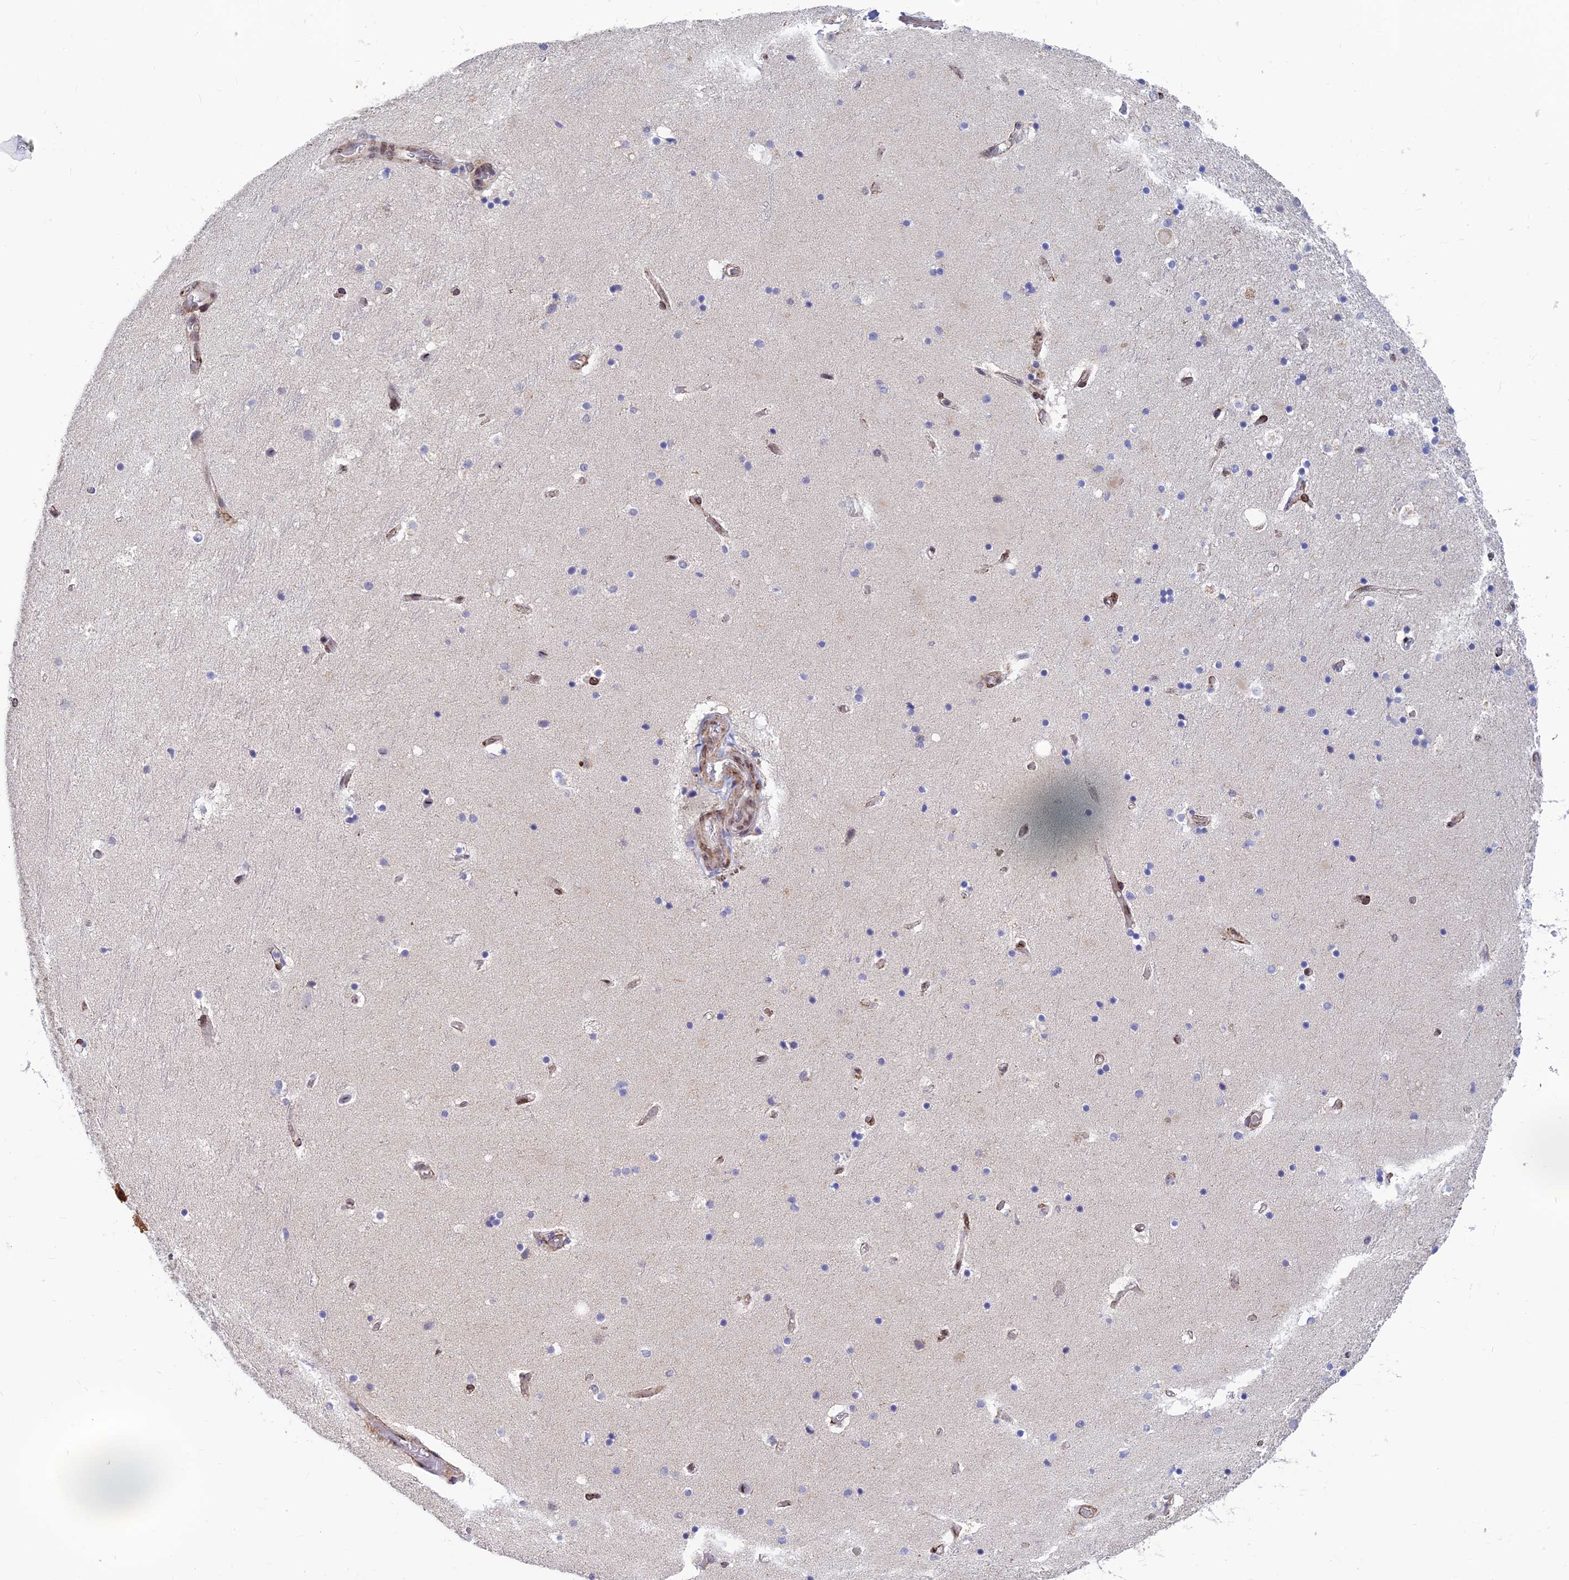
{"staining": {"intensity": "negative", "quantity": "none", "location": "none"}, "tissue": "hippocampus", "cell_type": "Glial cells", "image_type": "normal", "snomed": [{"axis": "morphology", "description": "Normal tissue, NOS"}, {"axis": "topography", "description": "Hippocampus"}], "caption": "The IHC image has no significant staining in glial cells of hippocampus. Nuclei are stained in blue.", "gene": "CLK4", "patient": {"sex": "female", "age": 52}}